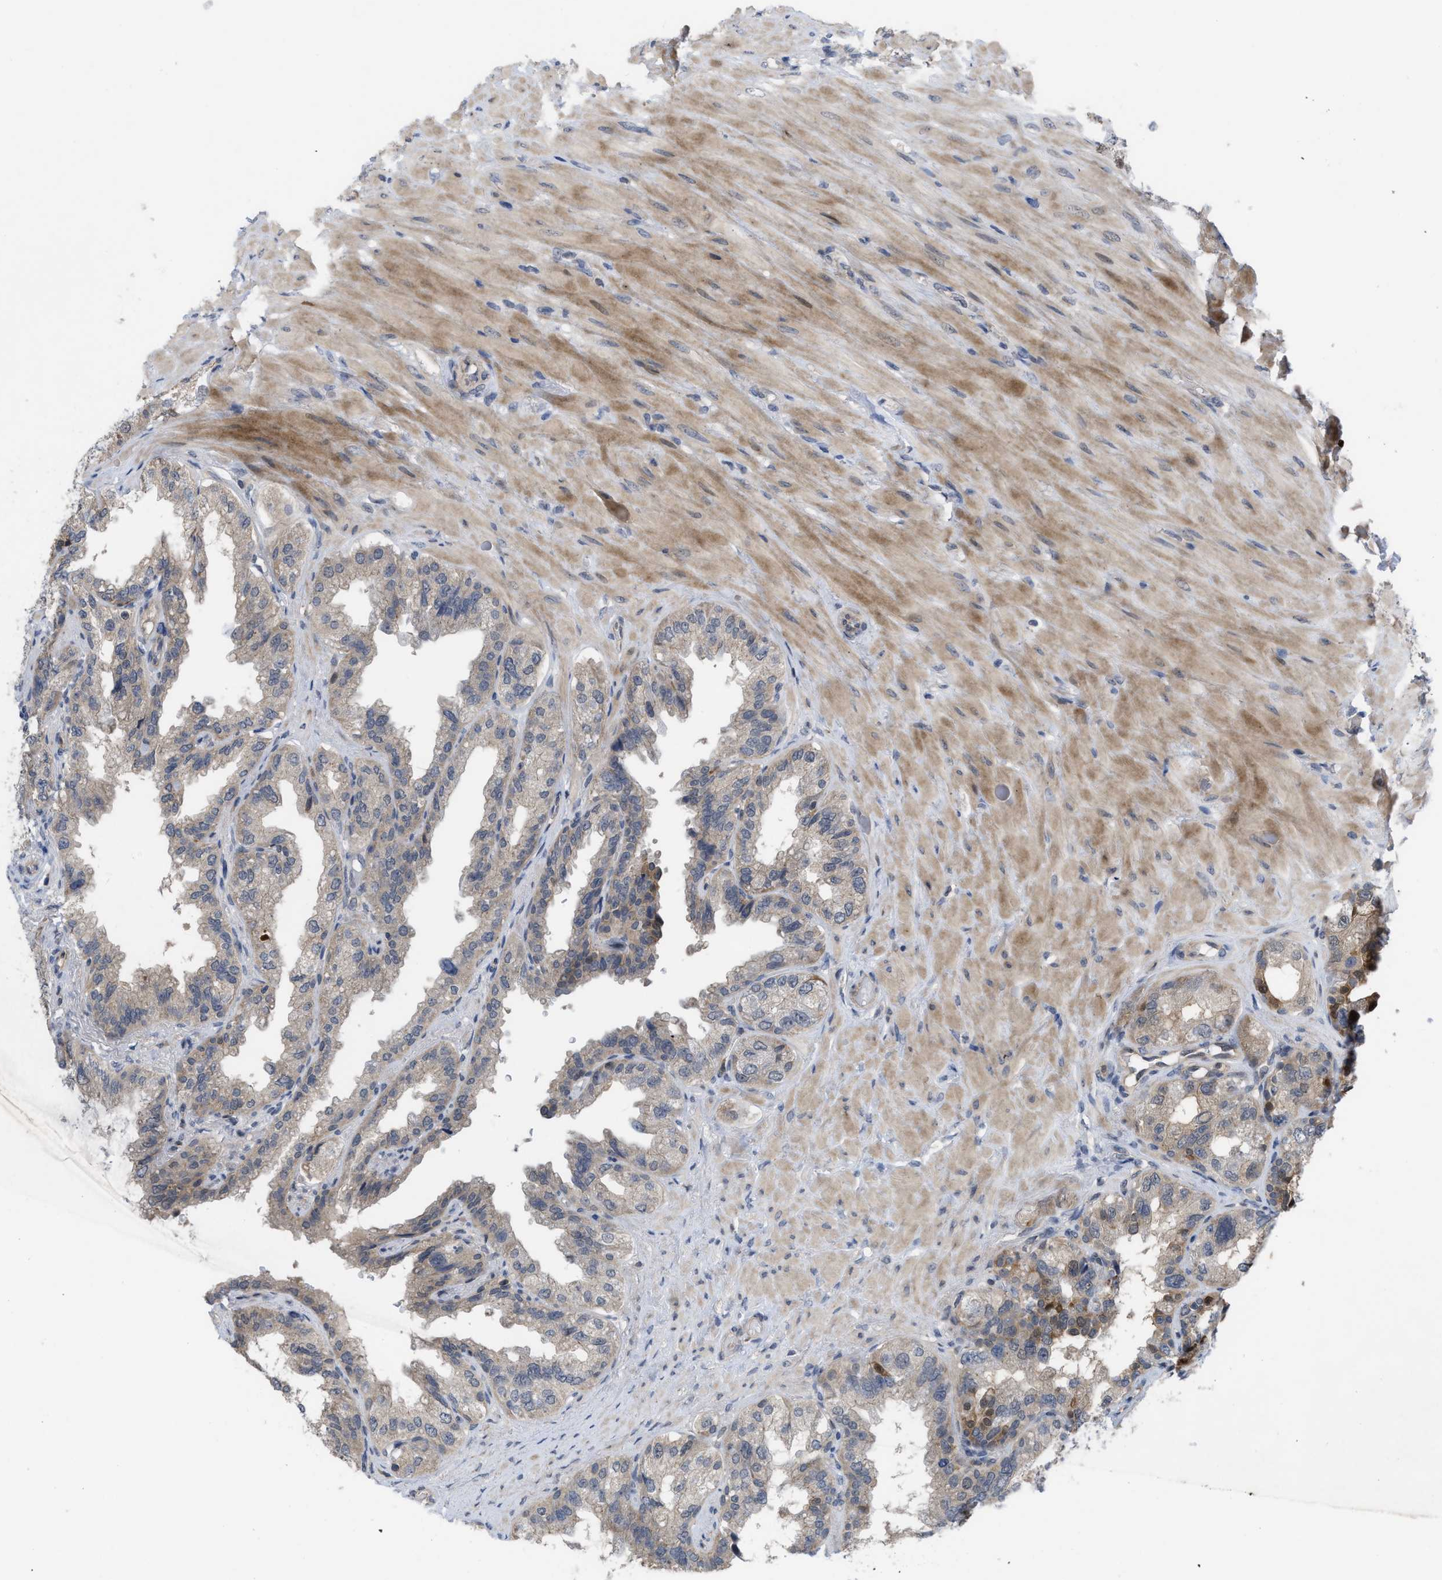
{"staining": {"intensity": "weak", "quantity": "25%-75%", "location": "cytoplasmic/membranous"}, "tissue": "seminal vesicle", "cell_type": "Glandular cells", "image_type": "normal", "snomed": [{"axis": "morphology", "description": "Normal tissue, NOS"}, {"axis": "topography", "description": "Seminal veicle"}], "caption": "Normal seminal vesicle exhibits weak cytoplasmic/membranous expression in approximately 25%-75% of glandular cells.", "gene": "LDAF1", "patient": {"sex": "male", "age": 68}}